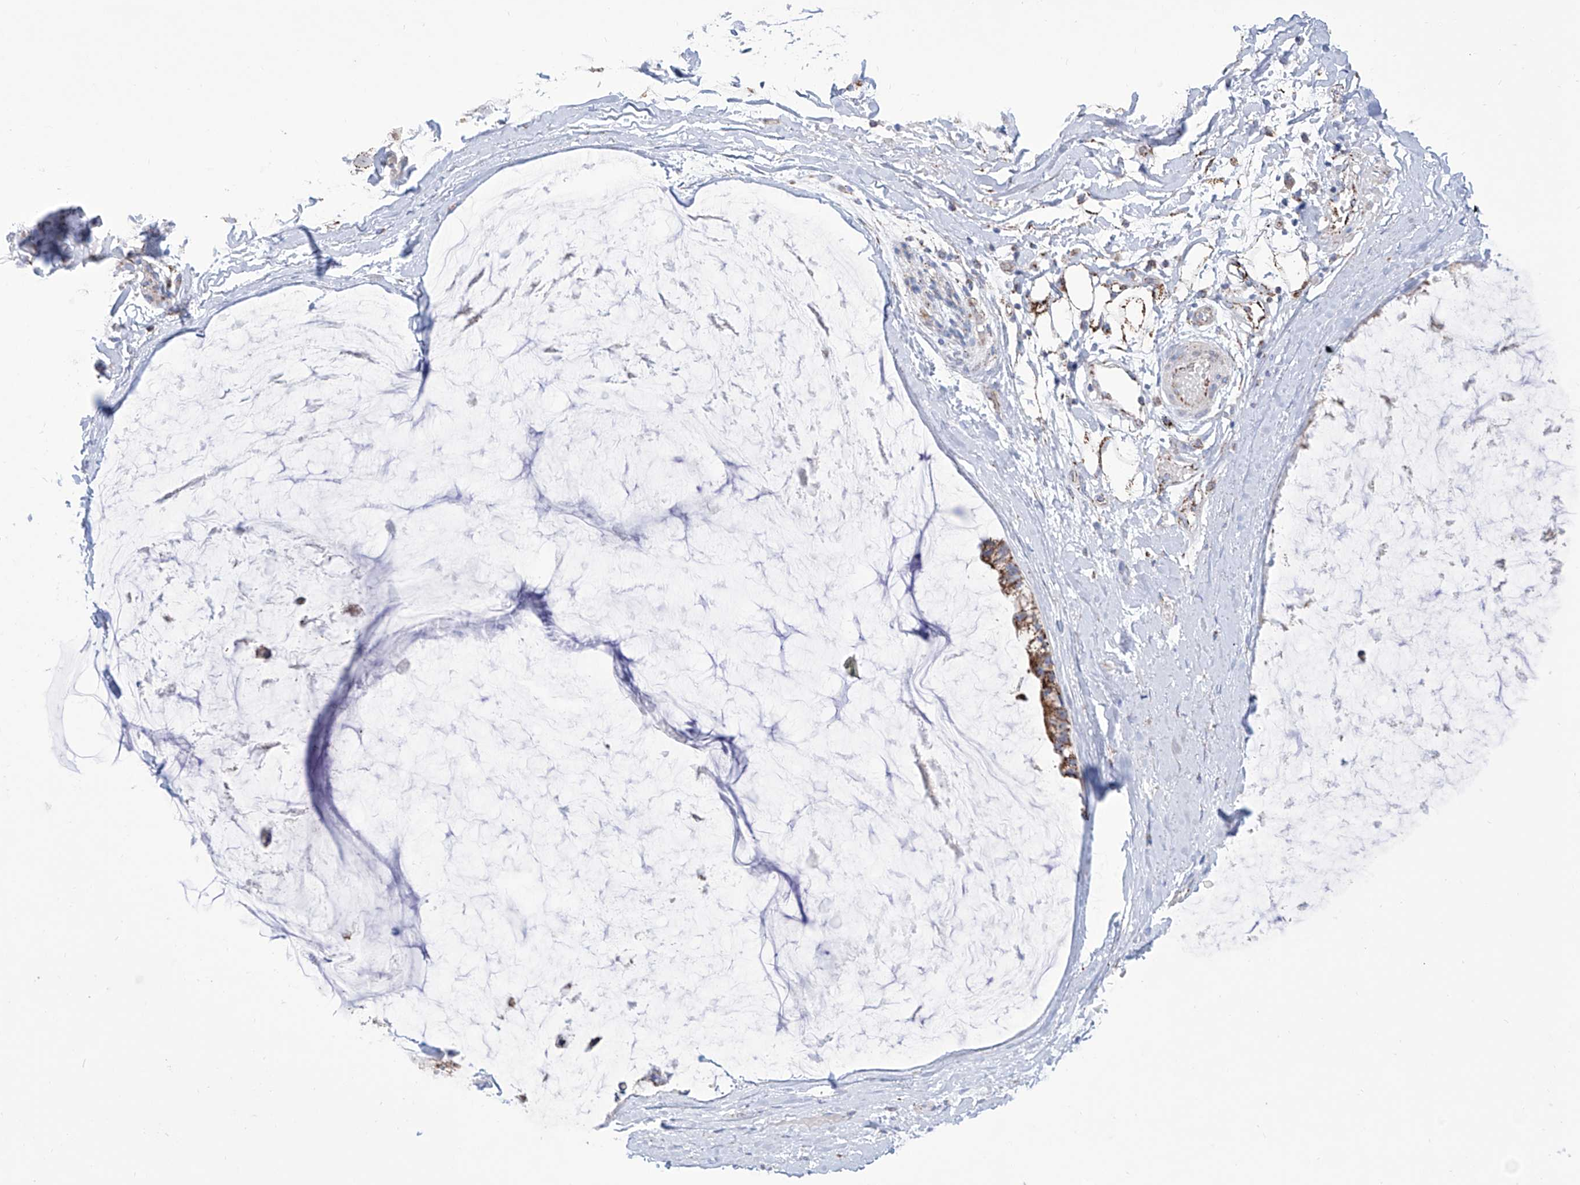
{"staining": {"intensity": "moderate", "quantity": ">75%", "location": "cytoplasmic/membranous"}, "tissue": "ovarian cancer", "cell_type": "Tumor cells", "image_type": "cancer", "snomed": [{"axis": "morphology", "description": "Cystadenocarcinoma, mucinous, NOS"}, {"axis": "topography", "description": "Ovary"}], "caption": "There is medium levels of moderate cytoplasmic/membranous staining in tumor cells of ovarian cancer, as demonstrated by immunohistochemical staining (brown color).", "gene": "ALDH6A1", "patient": {"sex": "female", "age": 39}}